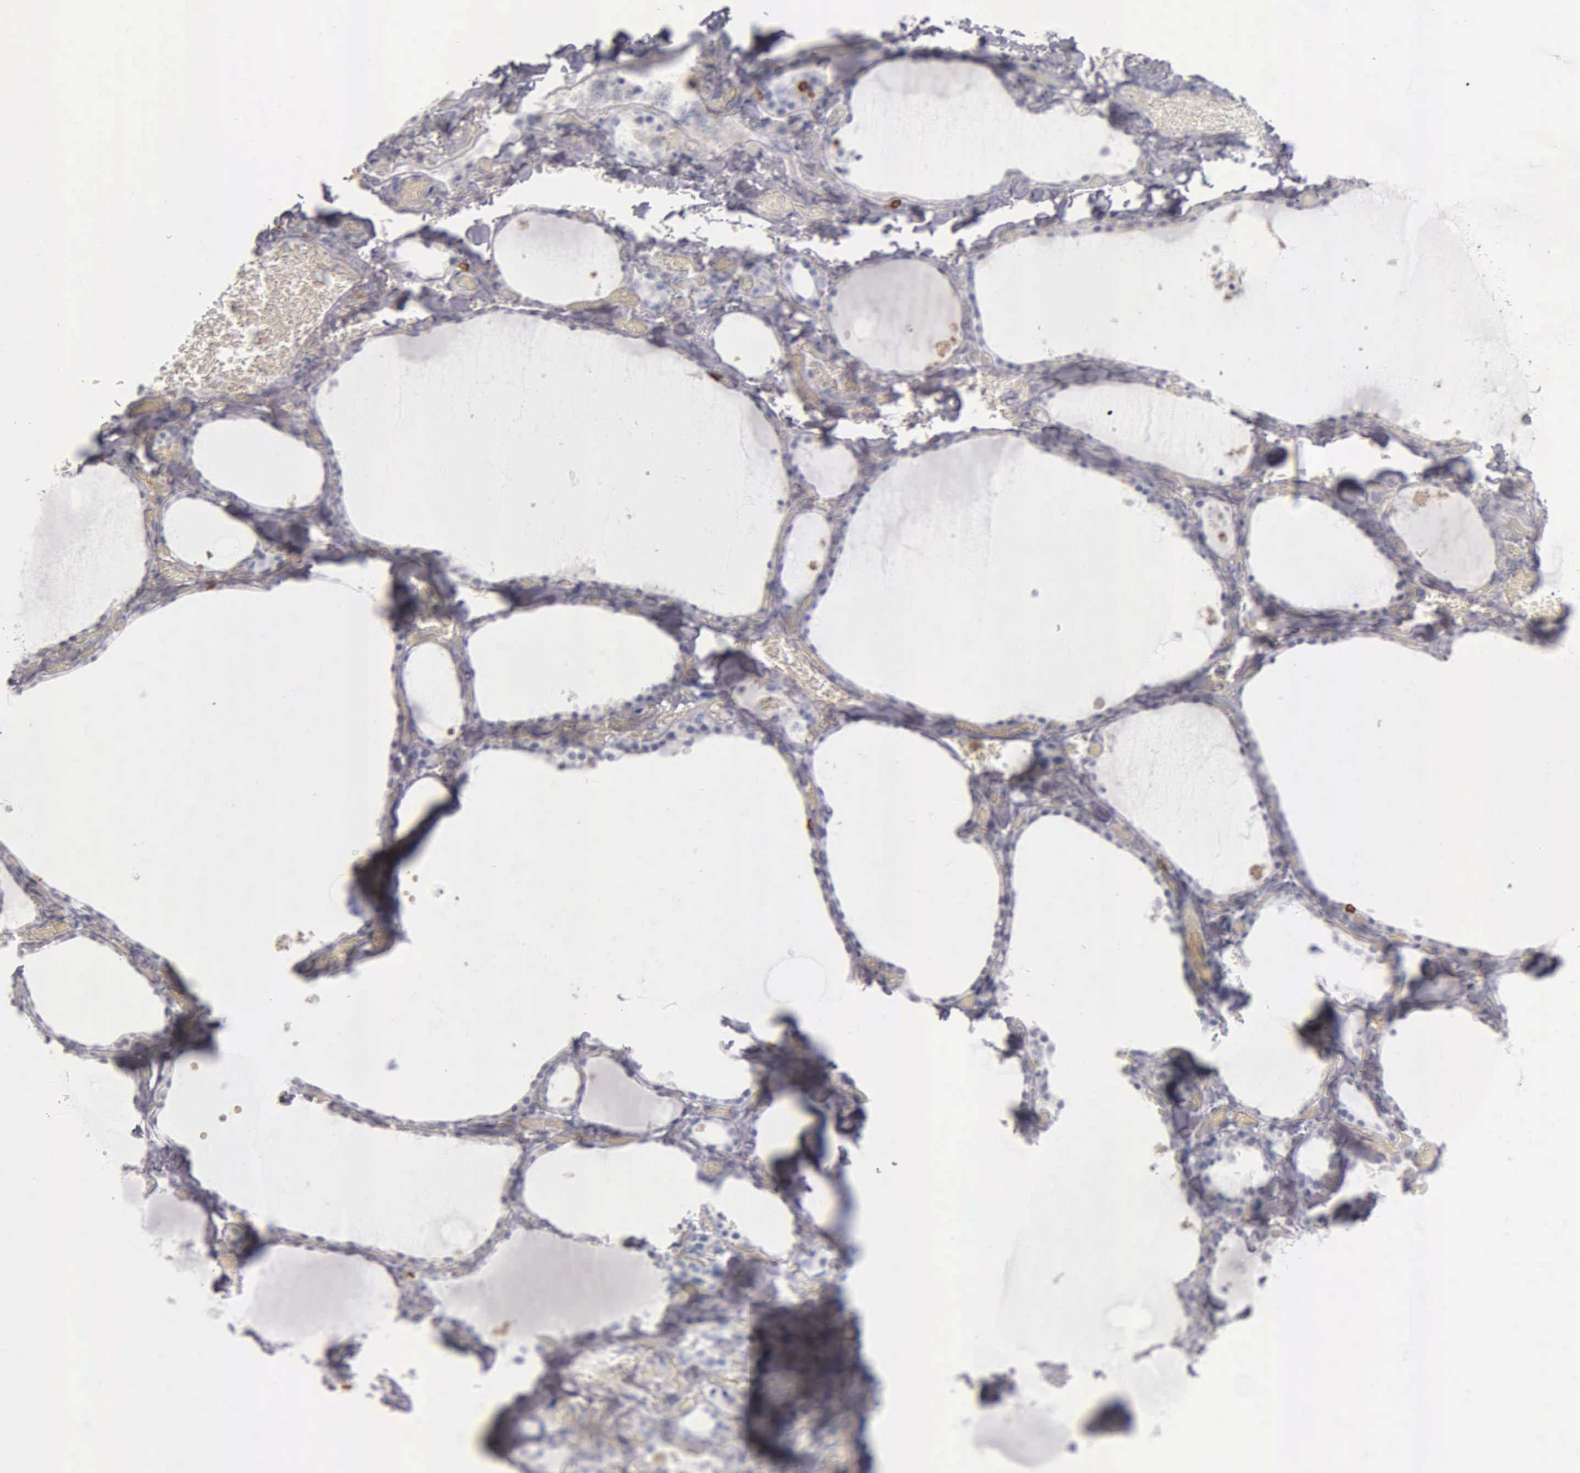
{"staining": {"intensity": "negative", "quantity": "none", "location": "none"}, "tissue": "thyroid gland", "cell_type": "Glandular cells", "image_type": "normal", "snomed": [{"axis": "morphology", "description": "Normal tissue, NOS"}, {"axis": "topography", "description": "Thyroid gland"}], "caption": "DAB (3,3'-diaminobenzidine) immunohistochemical staining of benign thyroid gland displays no significant staining in glandular cells.", "gene": "CD3E", "patient": {"sex": "male", "age": 34}}